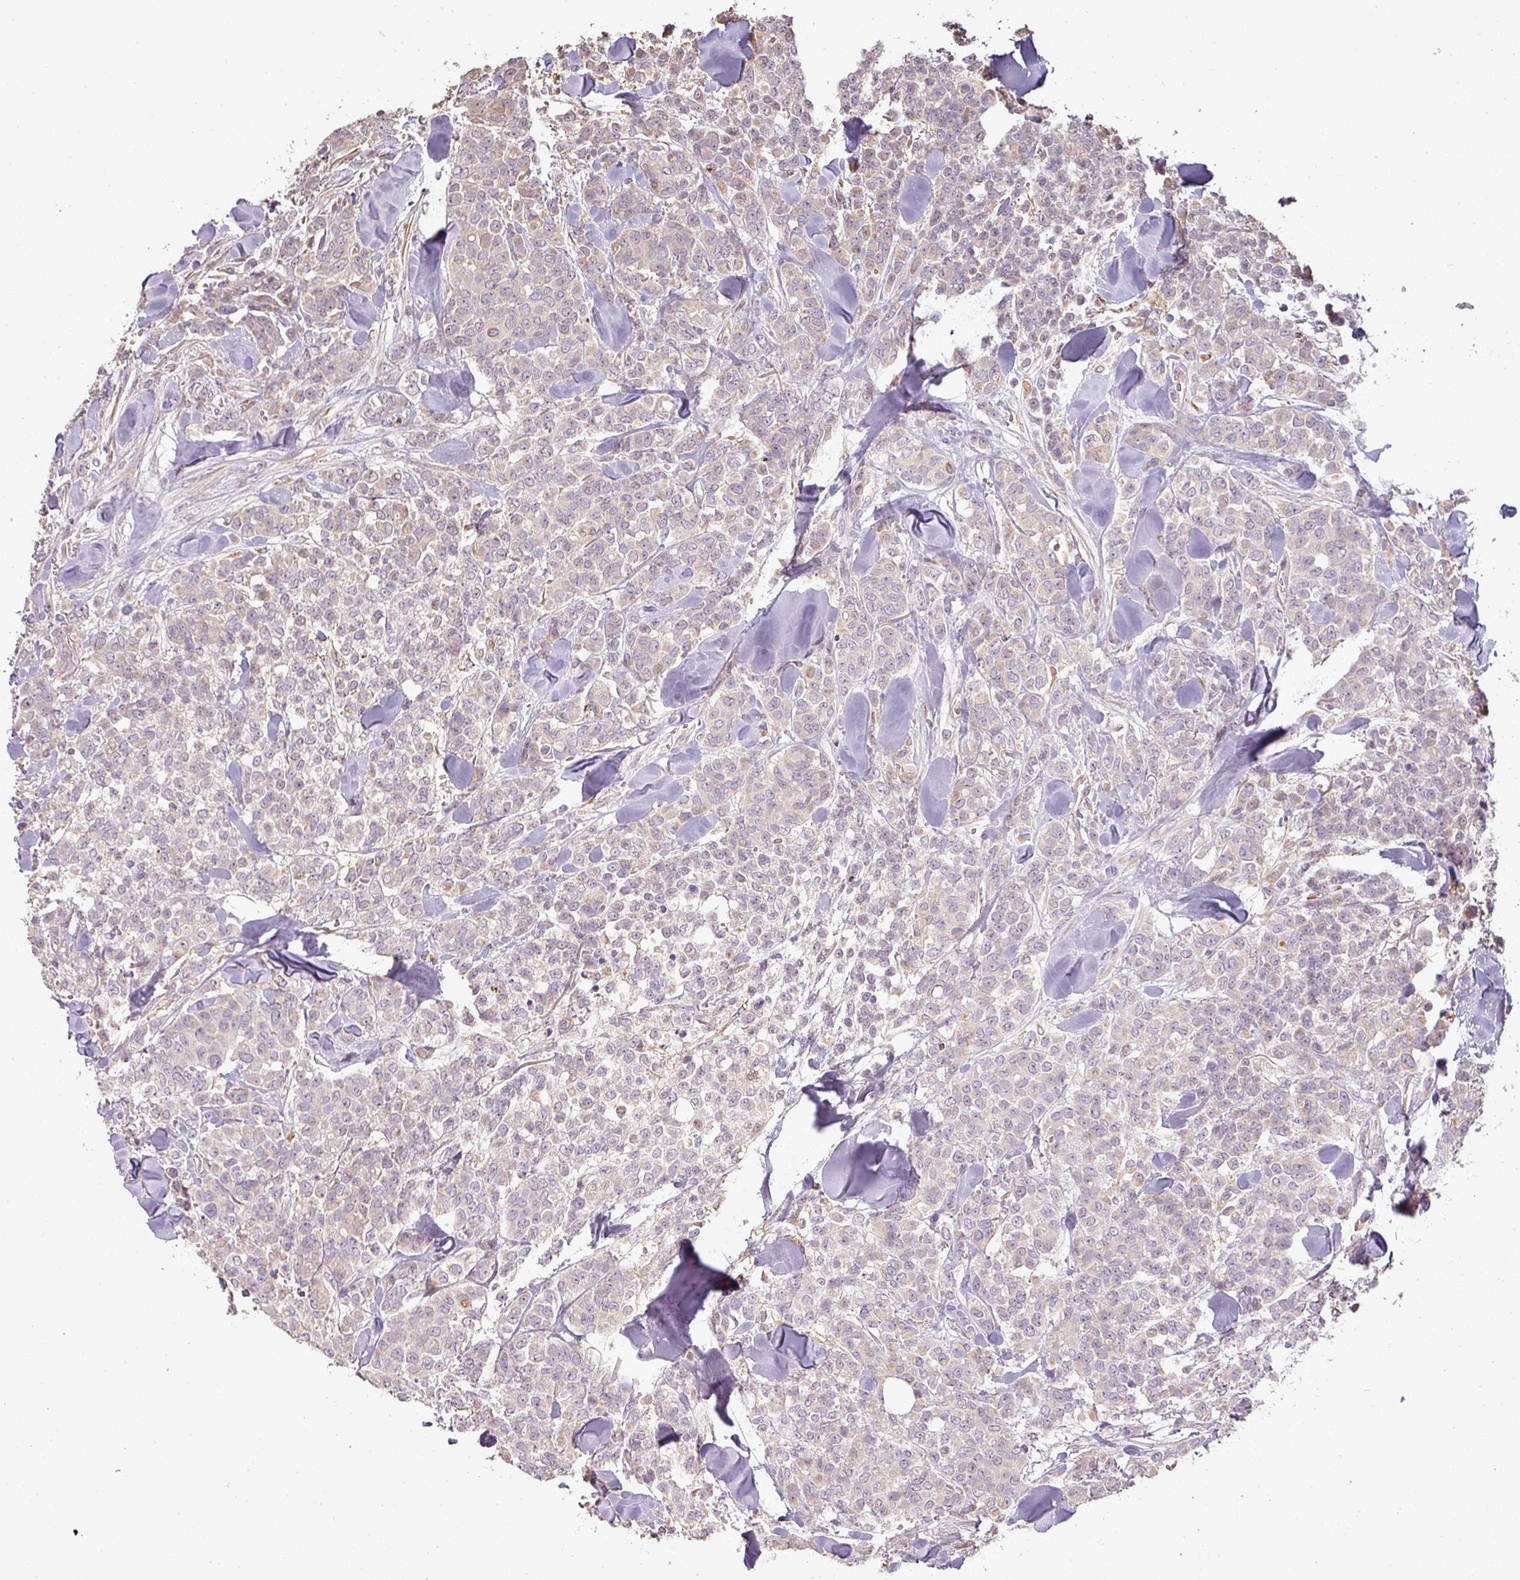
{"staining": {"intensity": "negative", "quantity": "none", "location": "none"}, "tissue": "breast cancer", "cell_type": "Tumor cells", "image_type": "cancer", "snomed": [{"axis": "morphology", "description": "Lobular carcinoma"}, {"axis": "topography", "description": "Breast"}], "caption": "A high-resolution micrograph shows immunohistochemistry staining of breast lobular carcinoma, which reveals no significant expression in tumor cells.", "gene": "FAIM", "patient": {"sex": "female", "age": 91}}